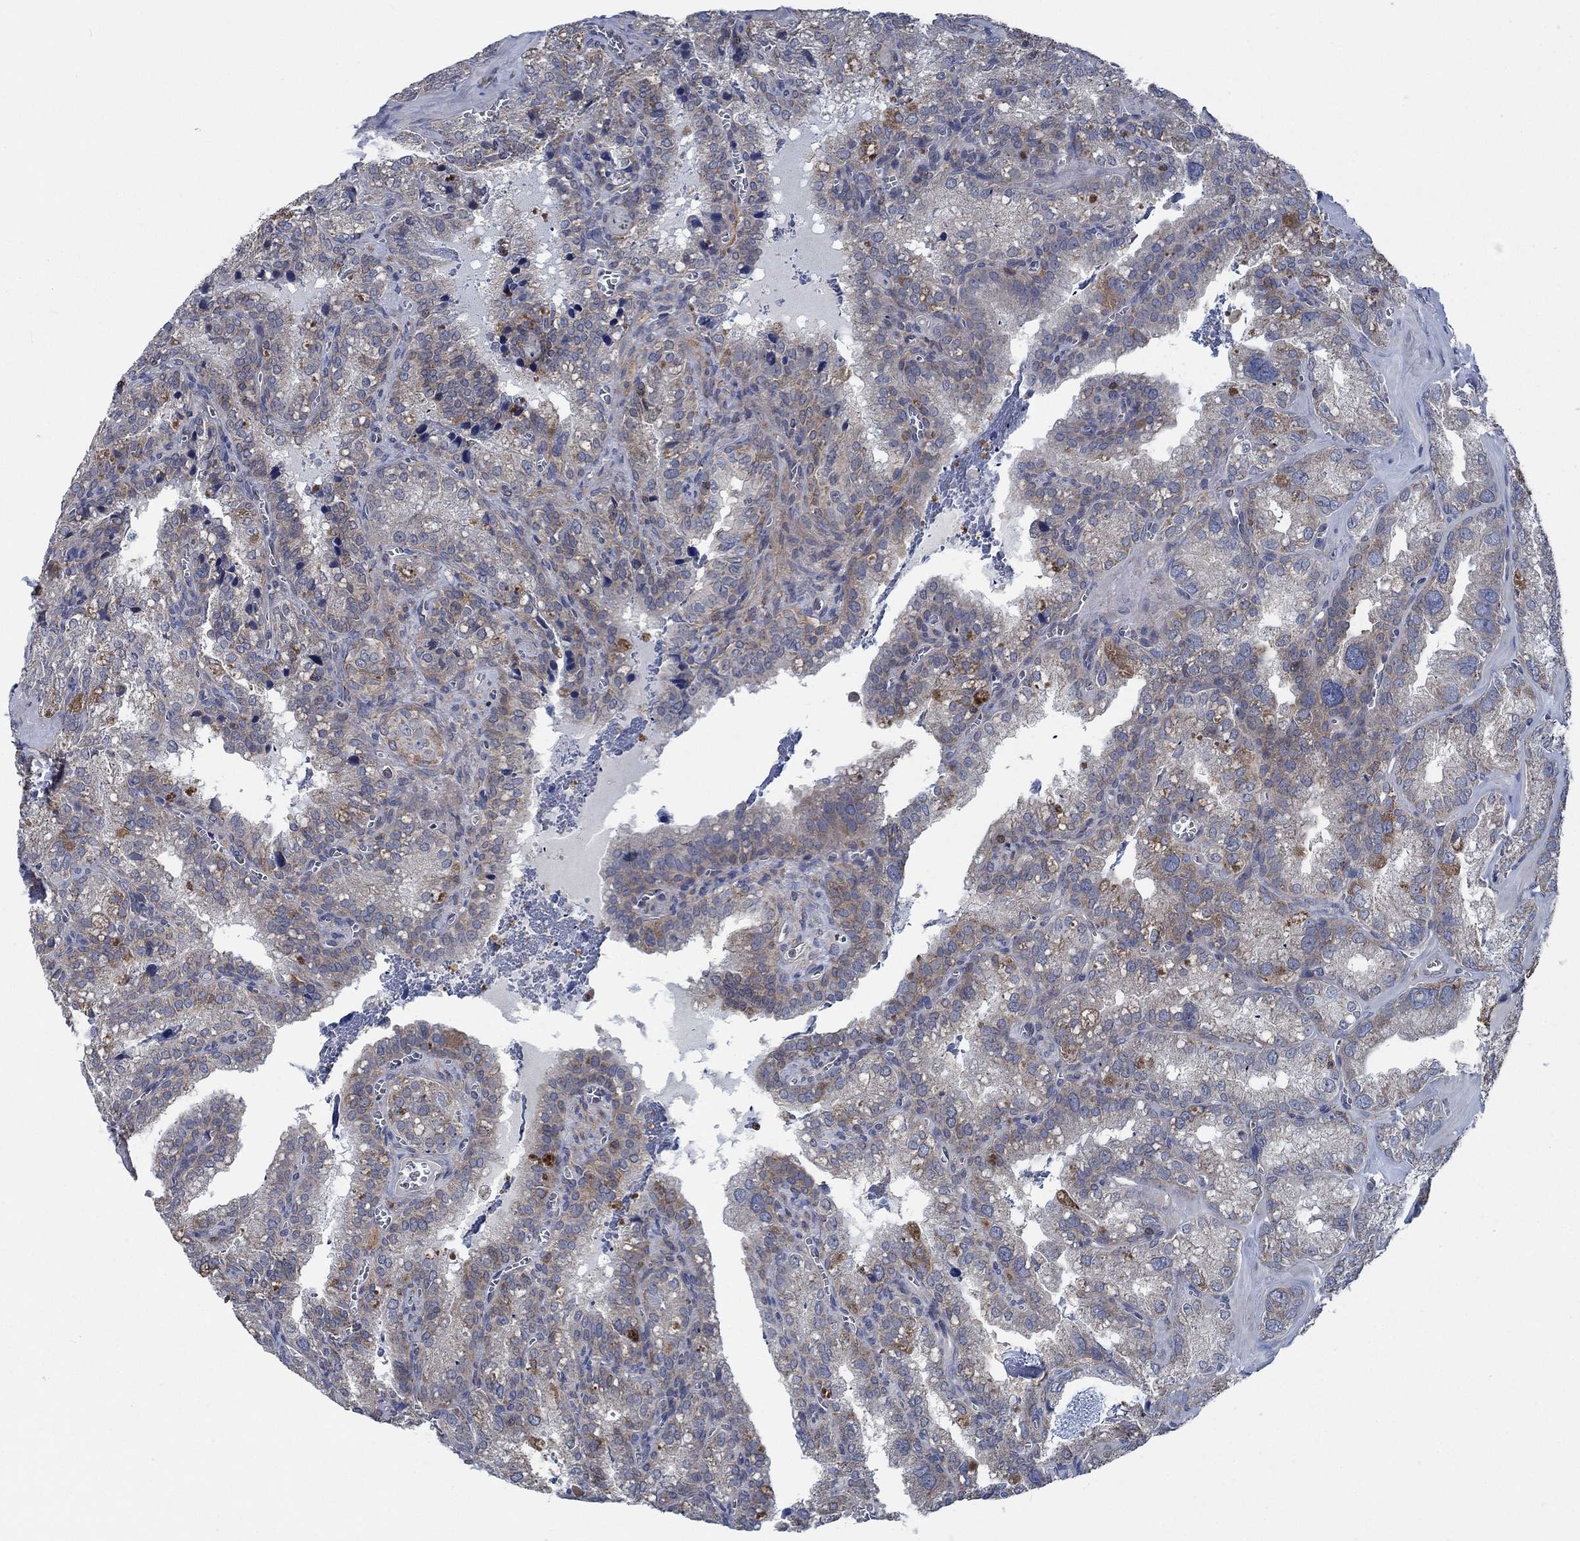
{"staining": {"intensity": "weak", "quantity": "25%-75%", "location": "cytoplasmic/membranous"}, "tissue": "seminal vesicle", "cell_type": "Glandular cells", "image_type": "normal", "snomed": [{"axis": "morphology", "description": "Normal tissue, NOS"}, {"axis": "topography", "description": "Seminal veicle"}], "caption": "The photomicrograph demonstrates immunohistochemical staining of benign seminal vesicle. There is weak cytoplasmic/membranous staining is appreciated in about 25%-75% of glandular cells.", "gene": "STXBP6", "patient": {"sex": "male", "age": 57}}